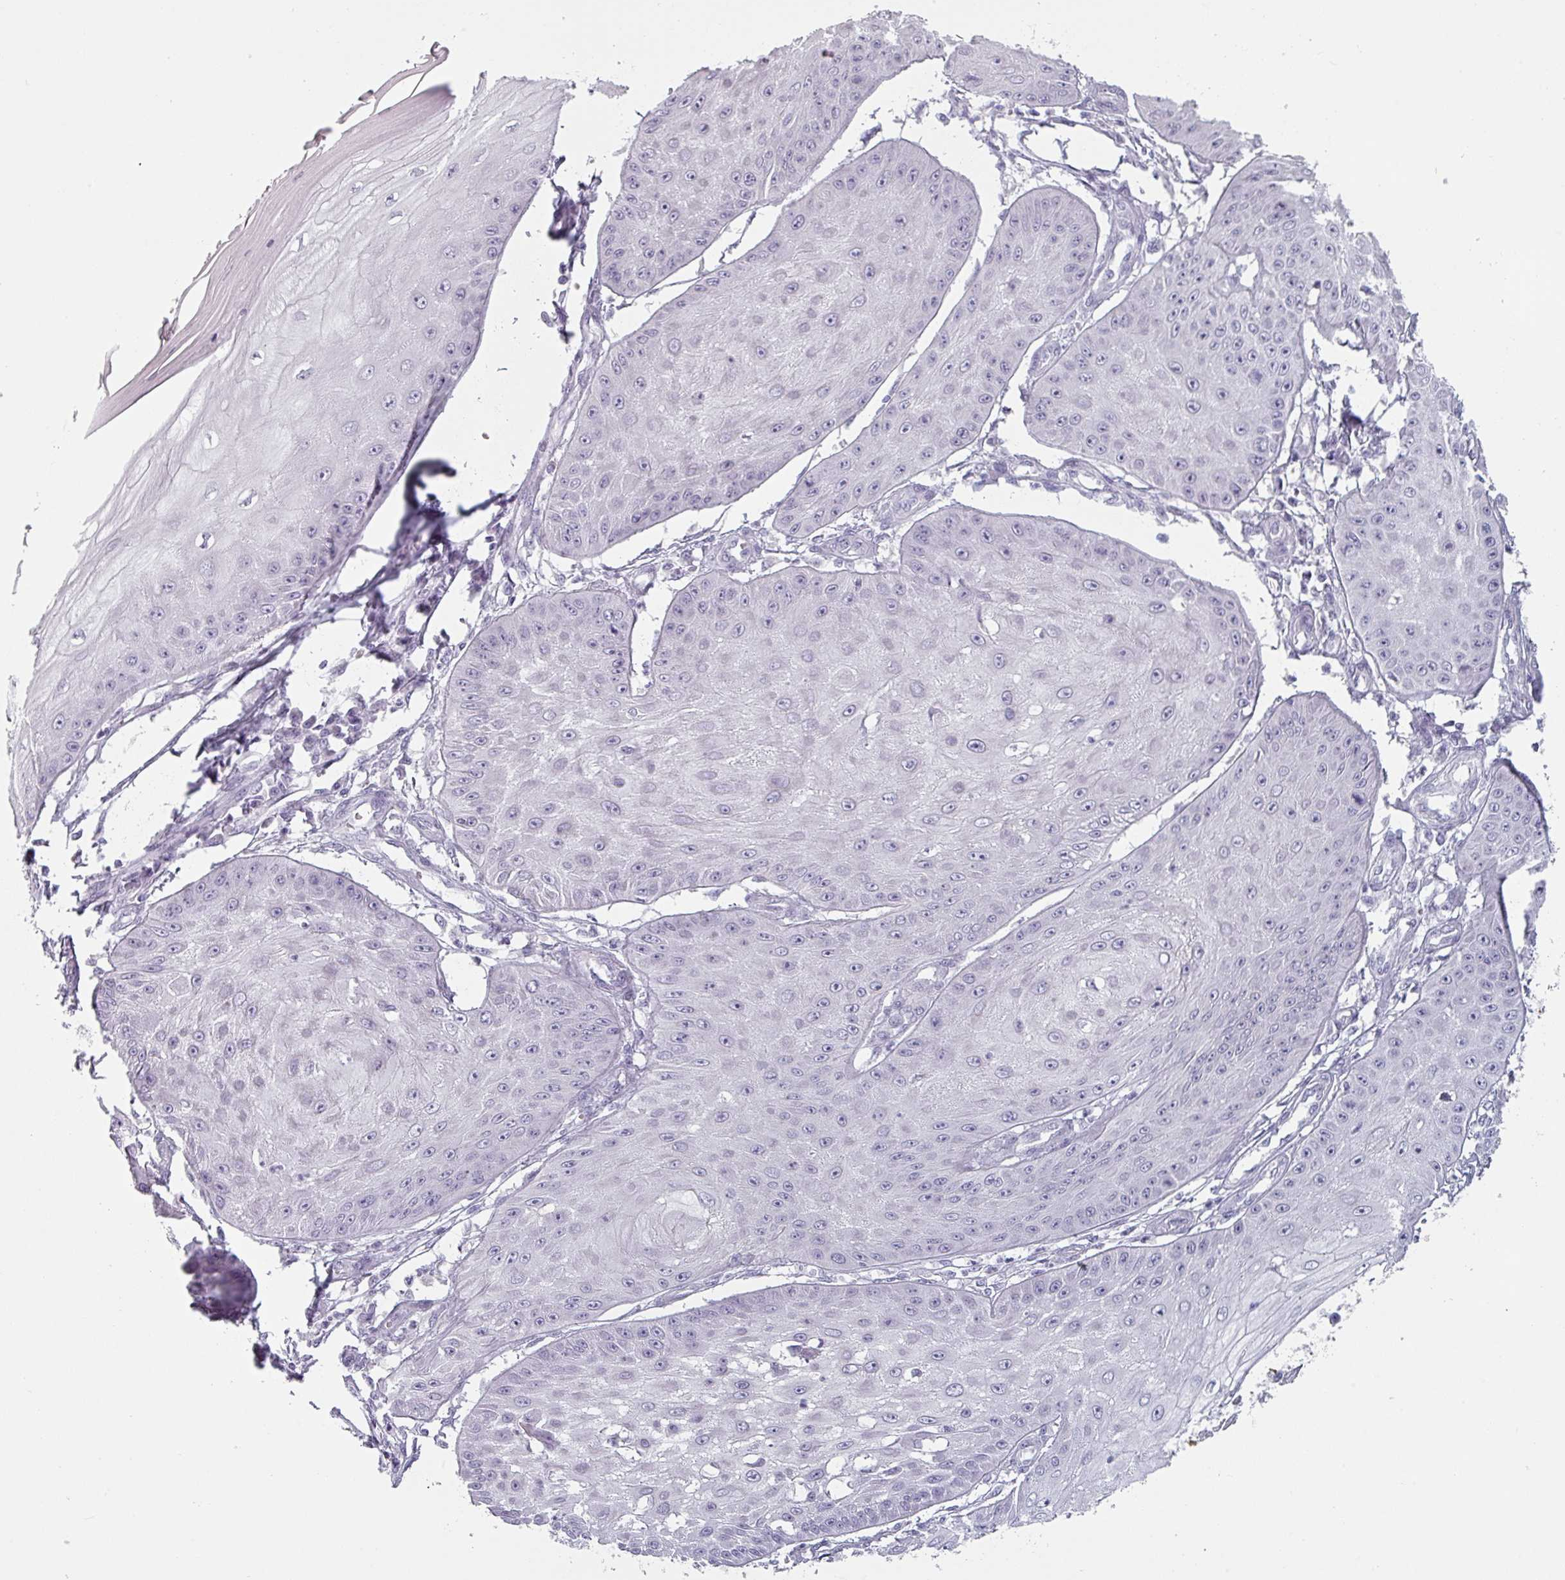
{"staining": {"intensity": "negative", "quantity": "none", "location": "none"}, "tissue": "skin cancer", "cell_type": "Tumor cells", "image_type": "cancer", "snomed": [{"axis": "morphology", "description": "Squamous cell carcinoma, NOS"}, {"axis": "topography", "description": "Skin"}], "caption": "Tumor cells show no significant positivity in skin squamous cell carcinoma.", "gene": "SFTPA1", "patient": {"sex": "male", "age": 70}}